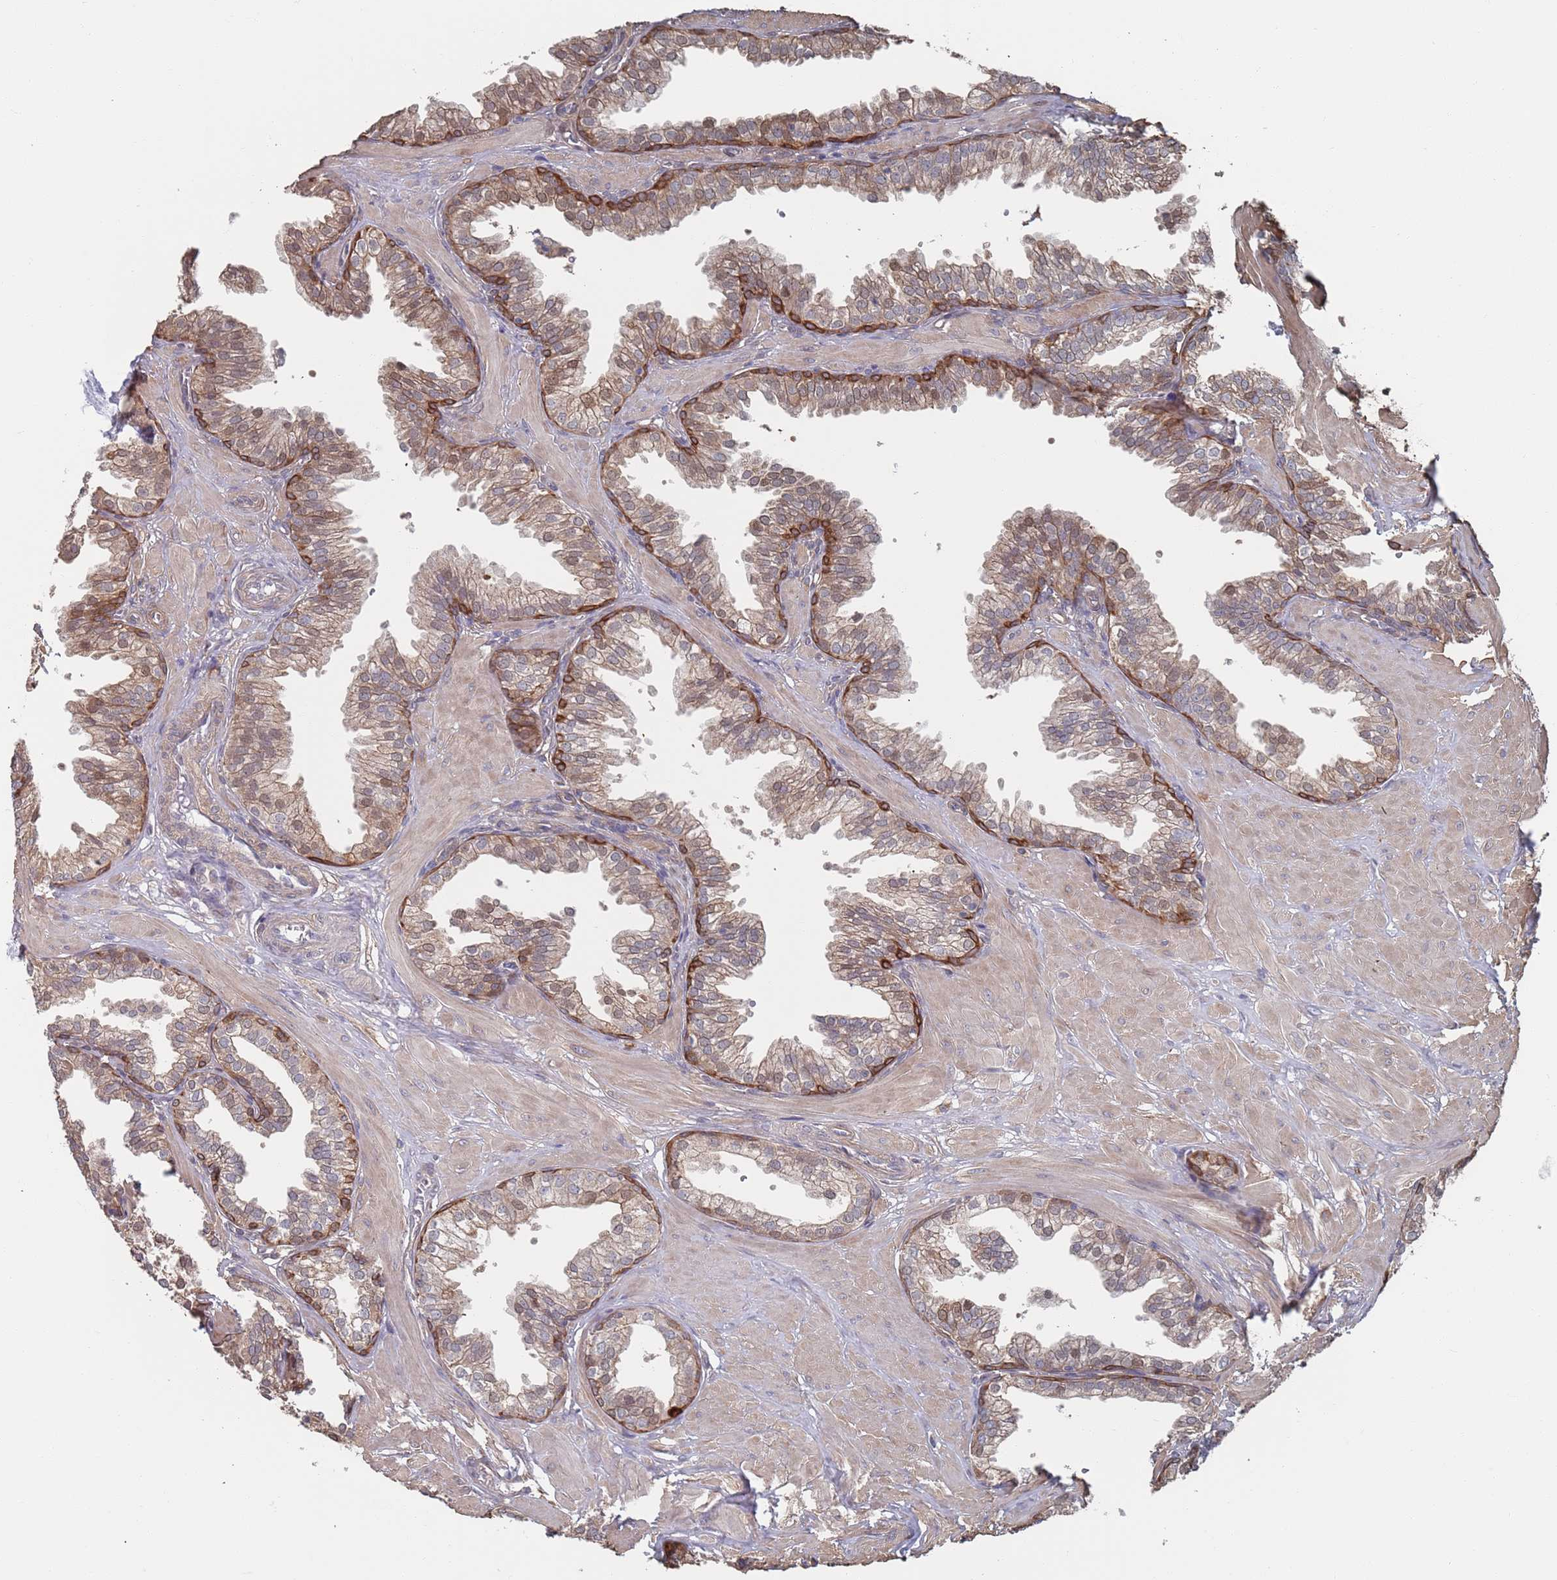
{"staining": {"intensity": "strong", "quantity": "<25%", "location": "cytoplasmic/membranous"}, "tissue": "prostate", "cell_type": "Glandular cells", "image_type": "normal", "snomed": [{"axis": "morphology", "description": "Normal tissue, NOS"}, {"axis": "topography", "description": "Prostate"}, {"axis": "topography", "description": "Peripheral nerve tissue"}], "caption": "Immunohistochemical staining of normal prostate displays medium levels of strong cytoplasmic/membranous expression in approximately <25% of glandular cells.", "gene": "DGKD", "patient": {"sex": "male", "age": 55}}